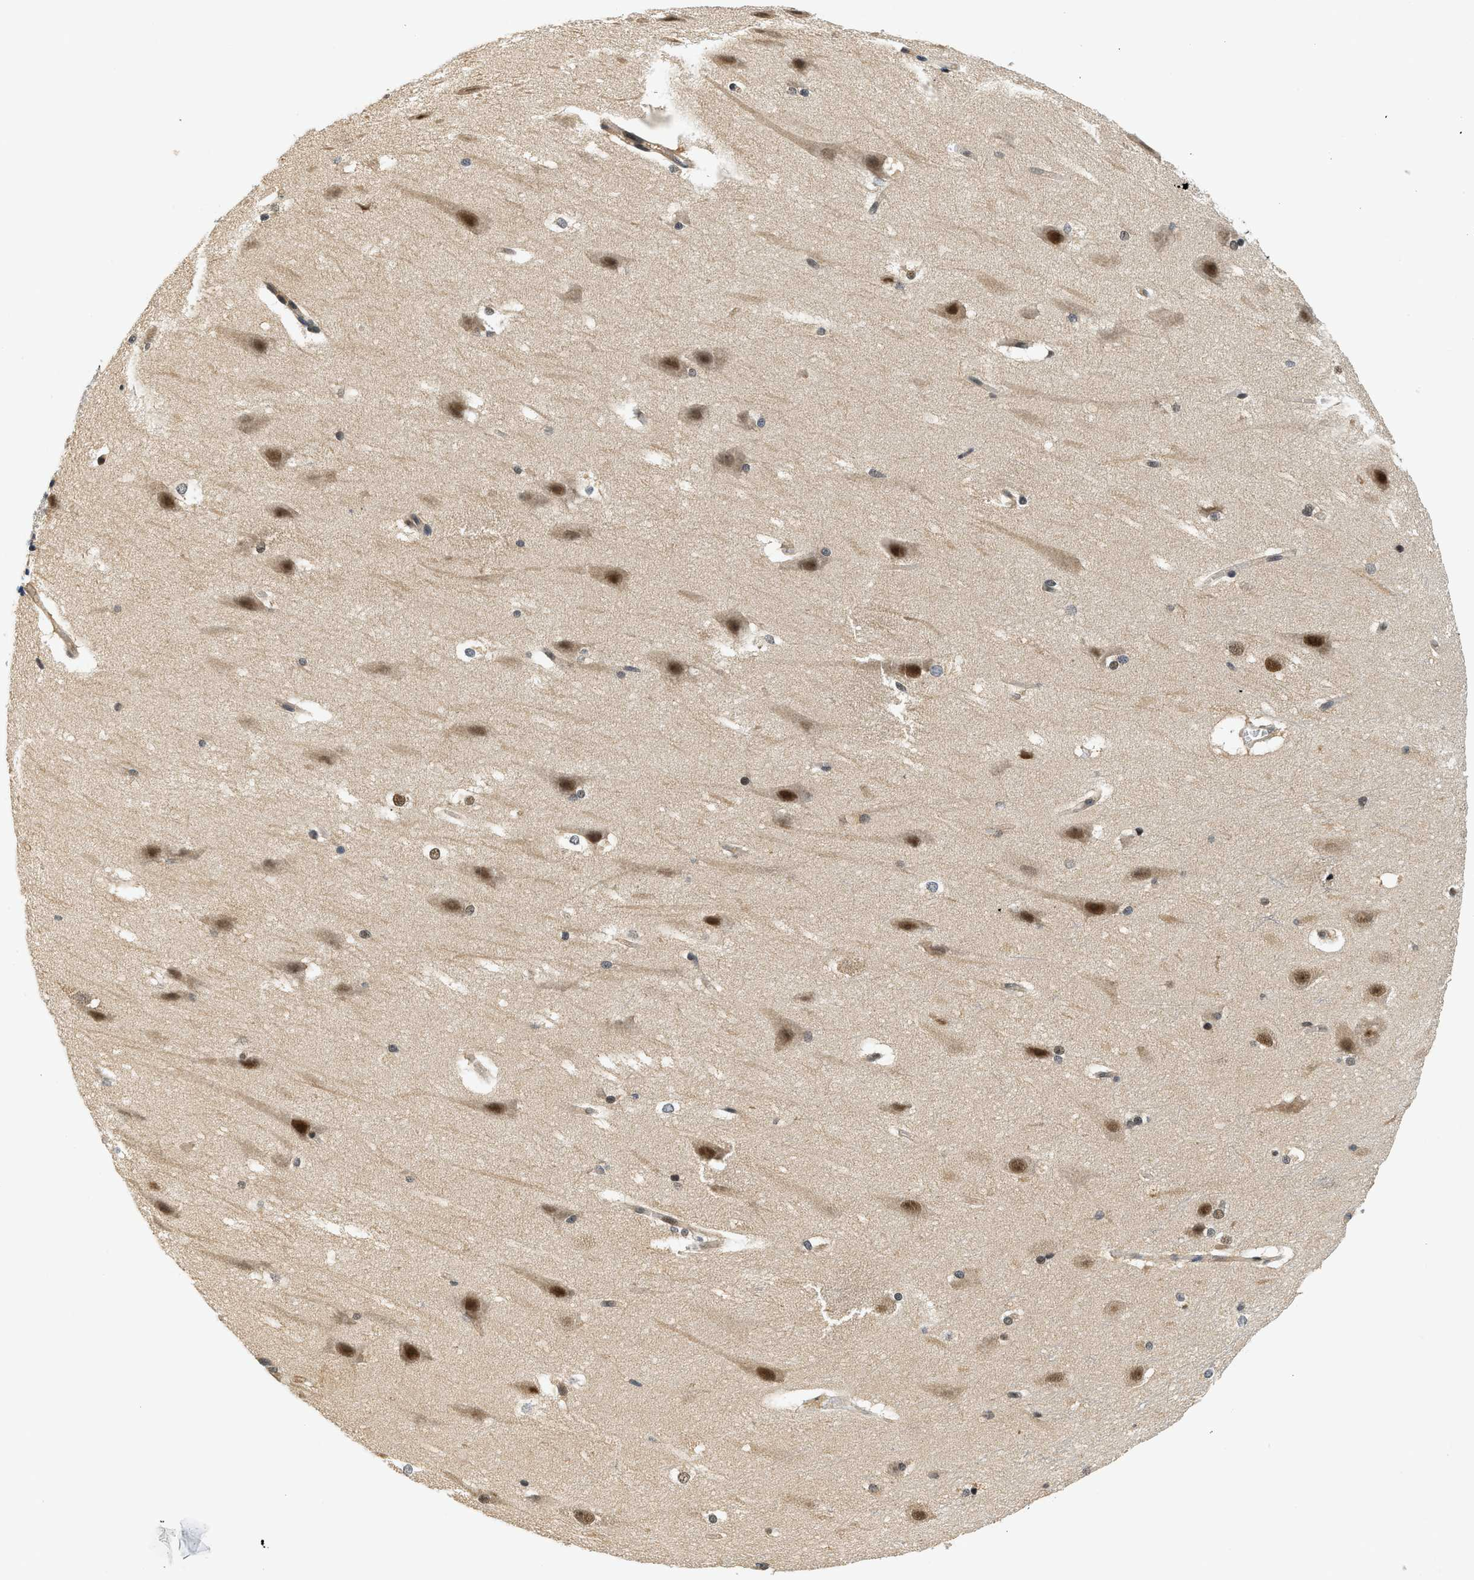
{"staining": {"intensity": "strong", "quantity": ">75%", "location": "nuclear"}, "tissue": "hippocampus", "cell_type": "Glial cells", "image_type": "normal", "snomed": [{"axis": "morphology", "description": "Normal tissue, NOS"}, {"axis": "topography", "description": "Hippocampus"}], "caption": "Immunohistochemistry (IHC) image of unremarkable hippocampus stained for a protein (brown), which shows high levels of strong nuclear positivity in approximately >75% of glial cells.", "gene": "PSMD3", "patient": {"sex": "female", "age": 19}}